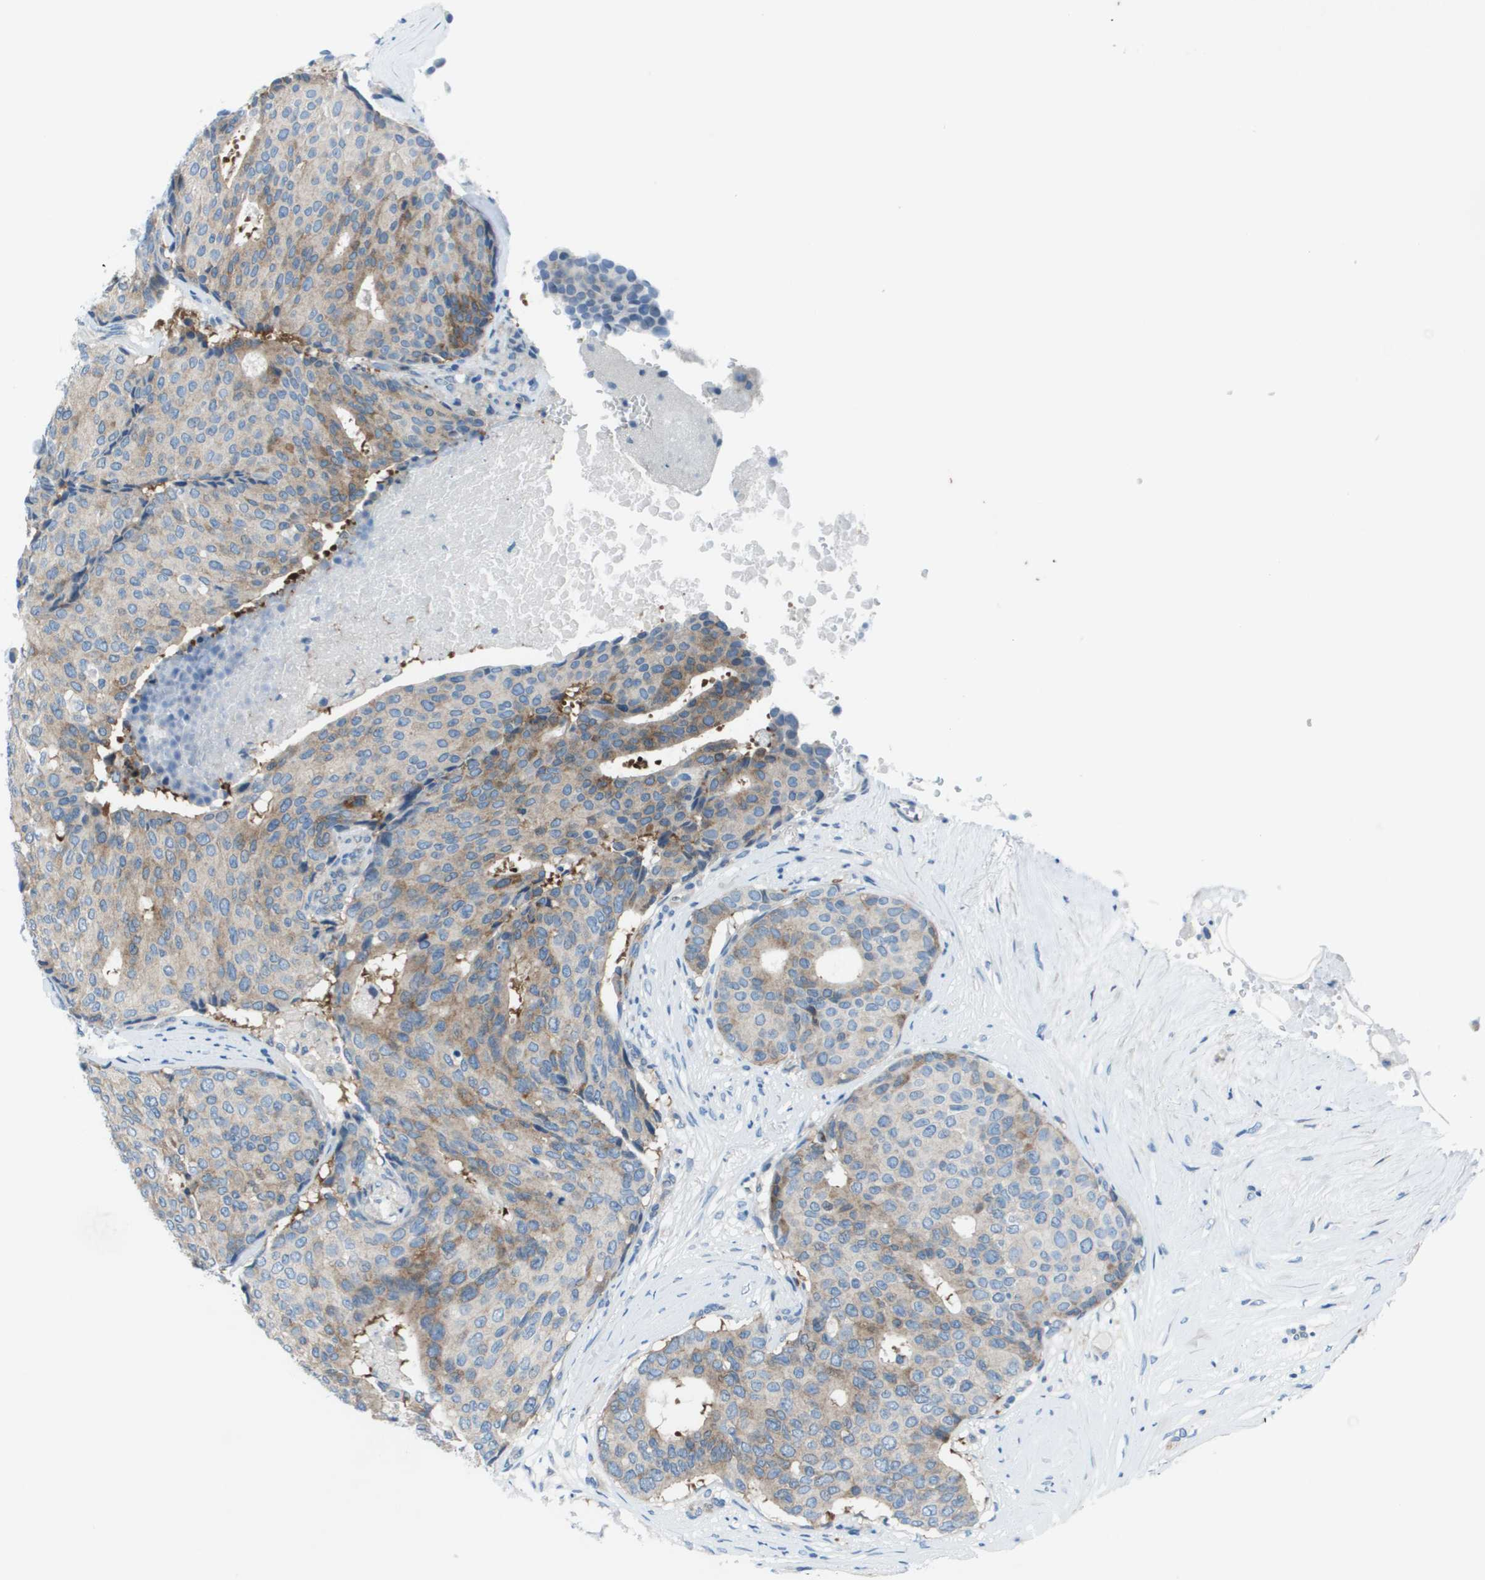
{"staining": {"intensity": "weak", "quantity": "25%-75%", "location": "cytoplasmic/membranous"}, "tissue": "breast cancer", "cell_type": "Tumor cells", "image_type": "cancer", "snomed": [{"axis": "morphology", "description": "Duct carcinoma"}, {"axis": "topography", "description": "Breast"}], "caption": "IHC staining of breast cancer (invasive ductal carcinoma), which shows low levels of weak cytoplasmic/membranous positivity in about 25%-75% of tumor cells indicating weak cytoplasmic/membranous protein staining. The staining was performed using DAB (brown) for protein detection and nuclei were counterstained in hematoxylin (blue).", "gene": "STIP1", "patient": {"sex": "female", "age": 75}}